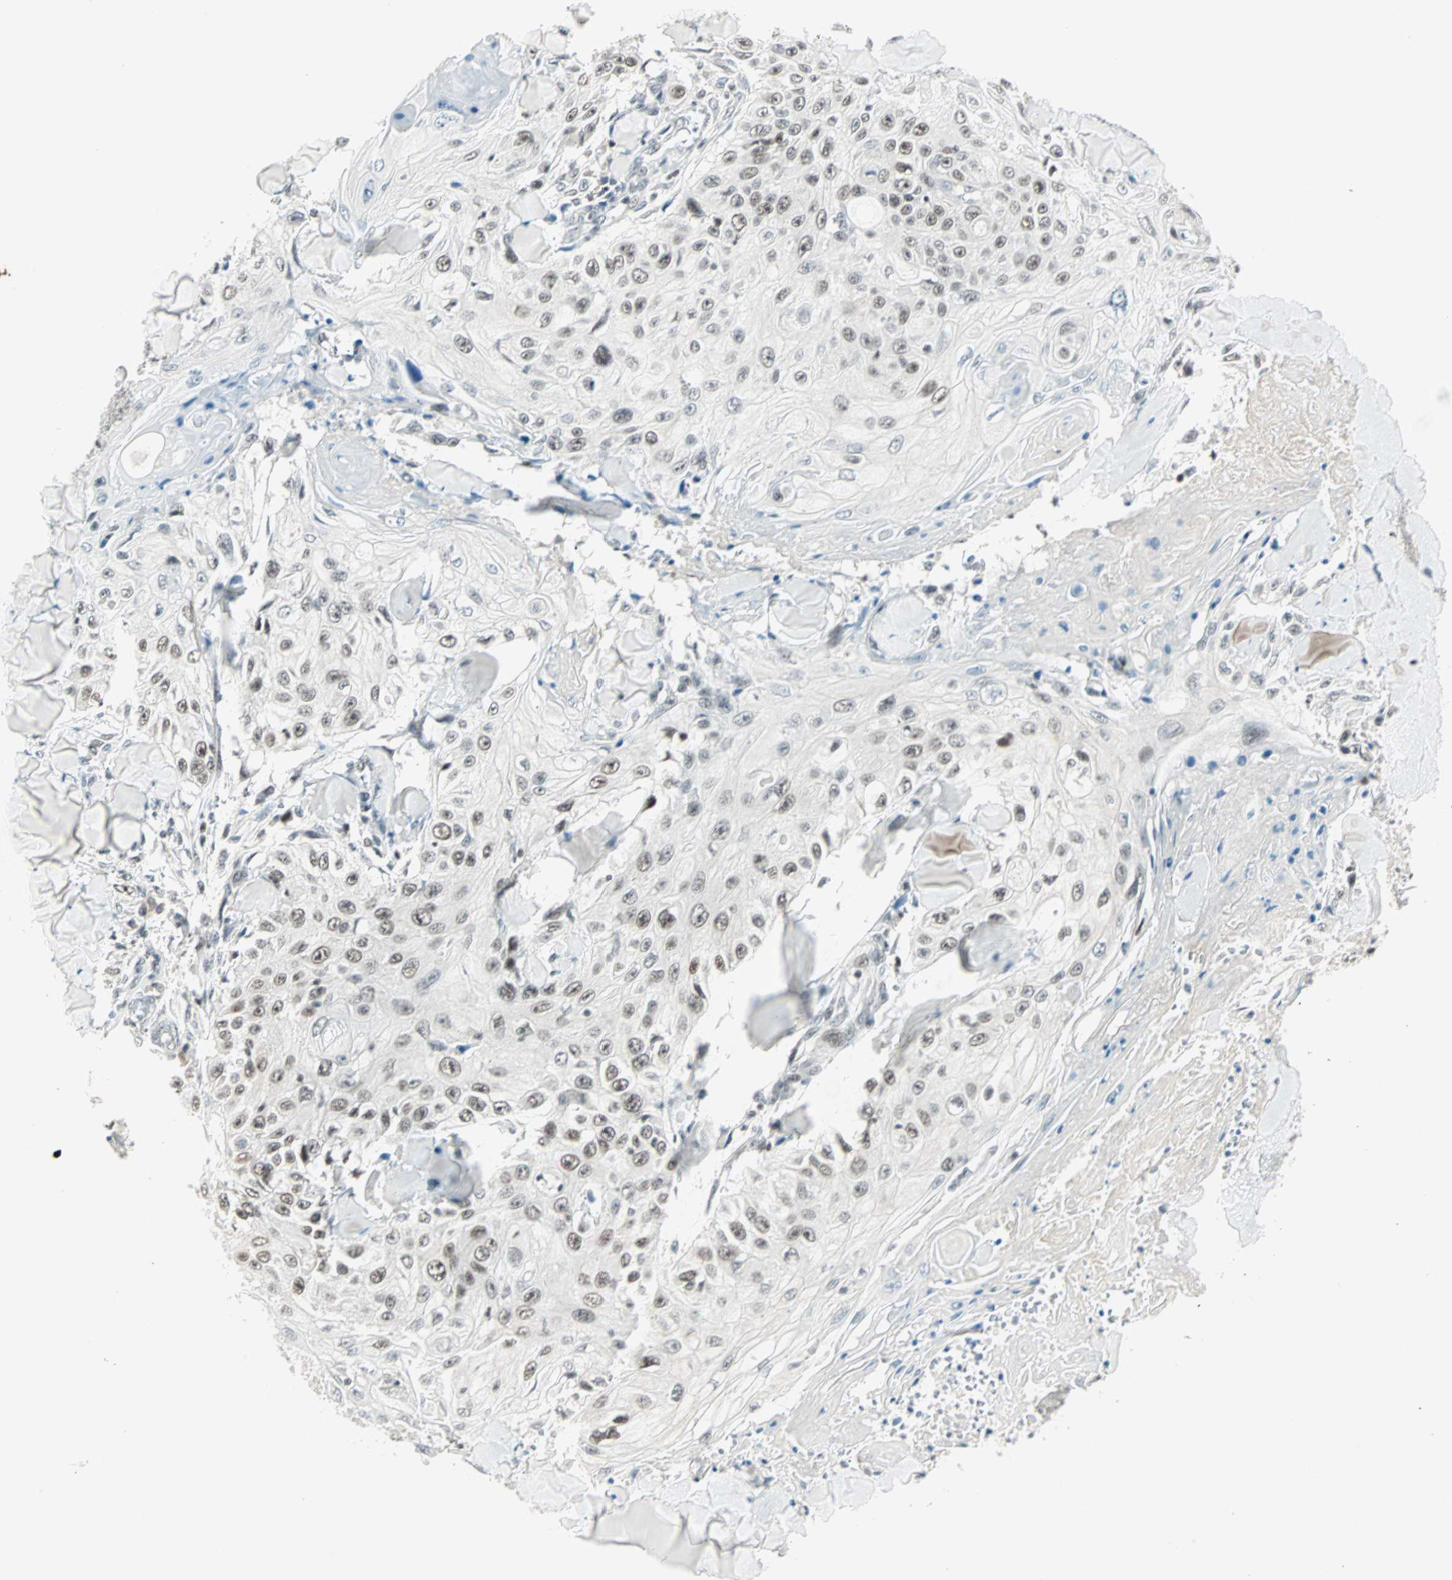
{"staining": {"intensity": "moderate", "quantity": ">75%", "location": "nuclear"}, "tissue": "skin cancer", "cell_type": "Tumor cells", "image_type": "cancer", "snomed": [{"axis": "morphology", "description": "Squamous cell carcinoma, NOS"}, {"axis": "topography", "description": "Skin"}], "caption": "A high-resolution image shows immunohistochemistry staining of skin squamous cell carcinoma, which reveals moderate nuclear staining in about >75% of tumor cells. Nuclei are stained in blue.", "gene": "SIN3A", "patient": {"sex": "male", "age": 86}}